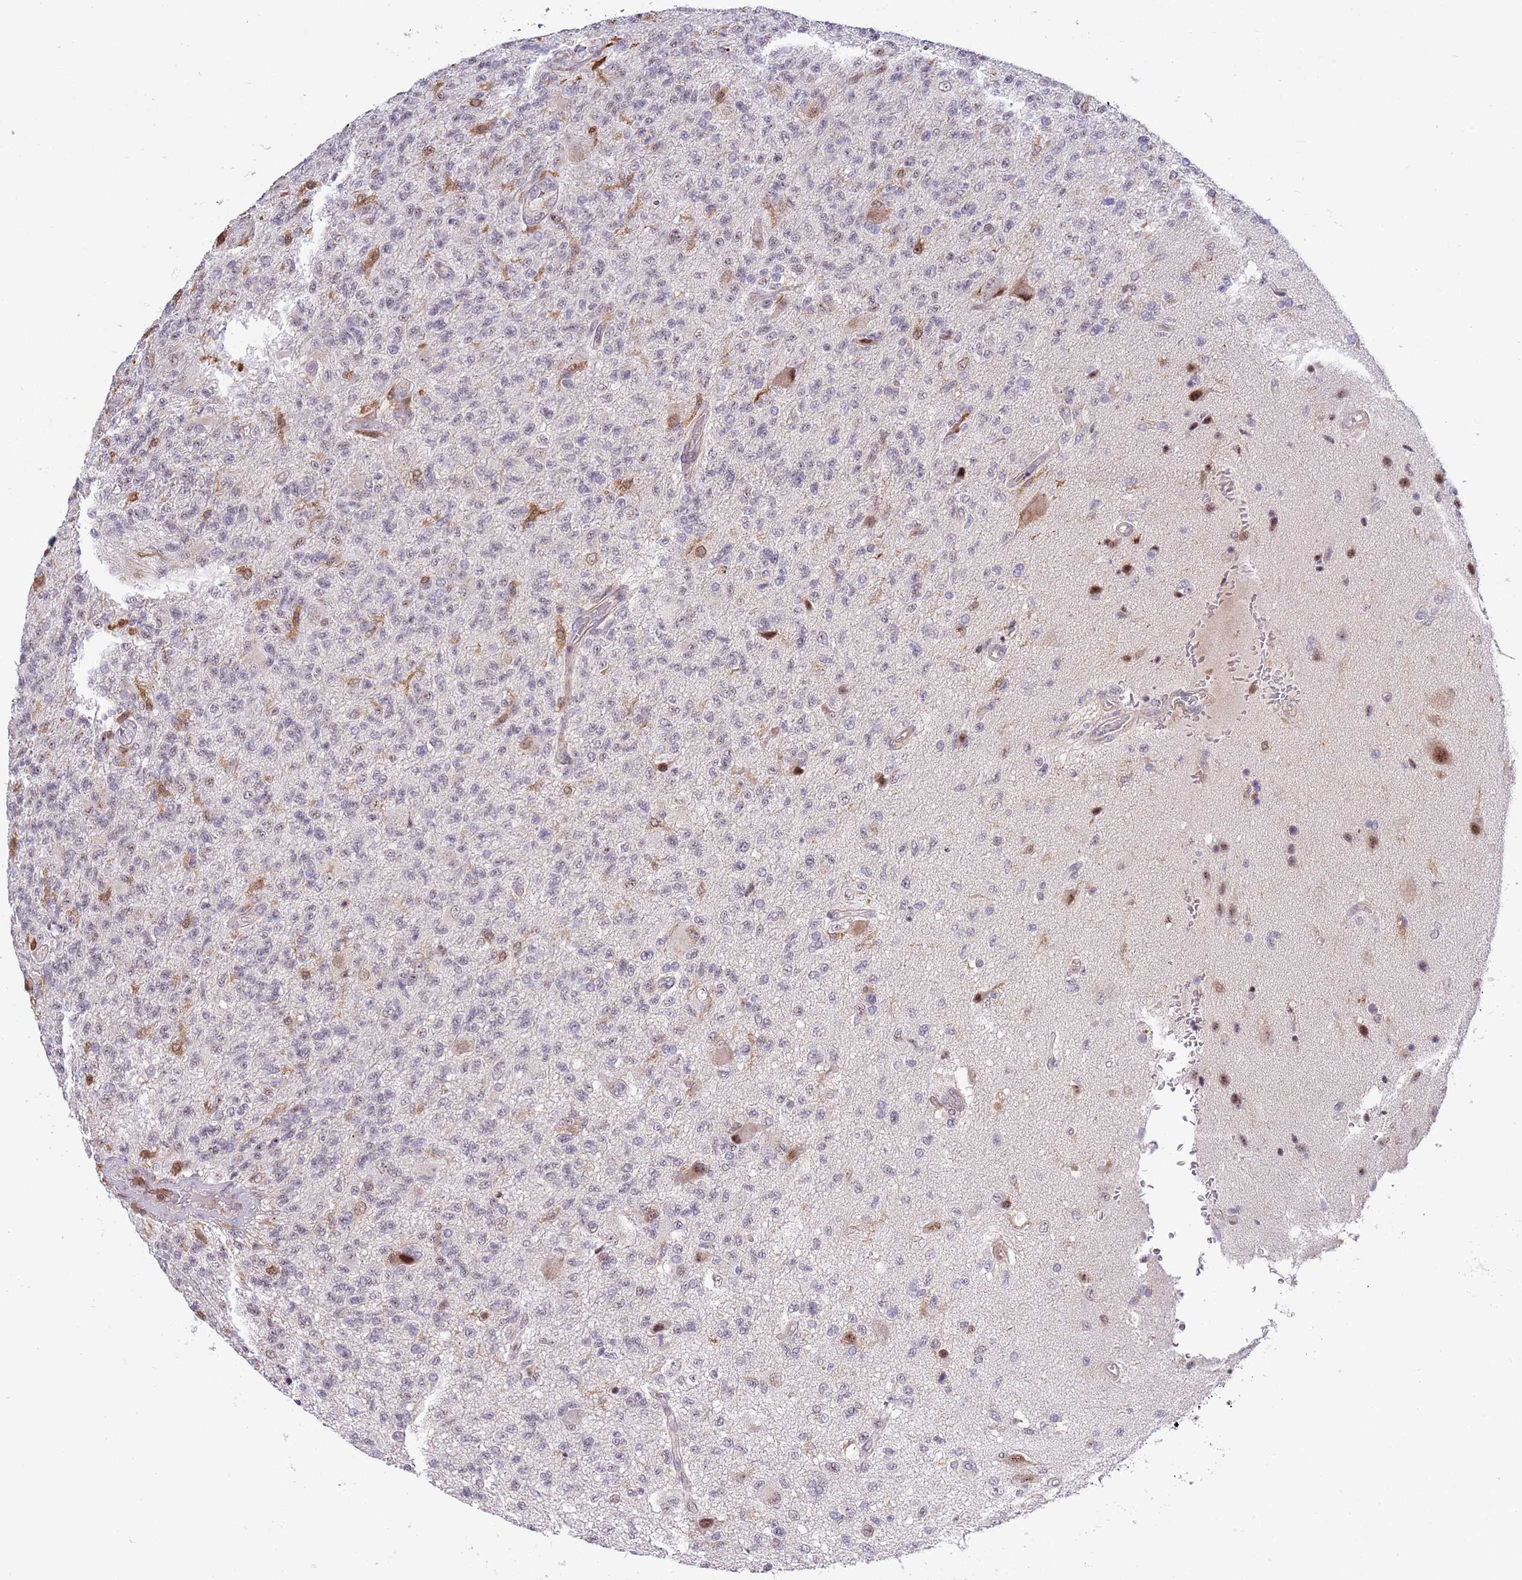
{"staining": {"intensity": "negative", "quantity": "none", "location": "none"}, "tissue": "glioma", "cell_type": "Tumor cells", "image_type": "cancer", "snomed": [{"axis": "morphology", "description": "Glioma, malignant, High grade"}, {"axis": "topography", "description": "Brain"}], "caption": "The image reveals no staining of tumor cells in glioma.", "gene": "CCNJL", "patient": {"sex": "male", "age": 56}}